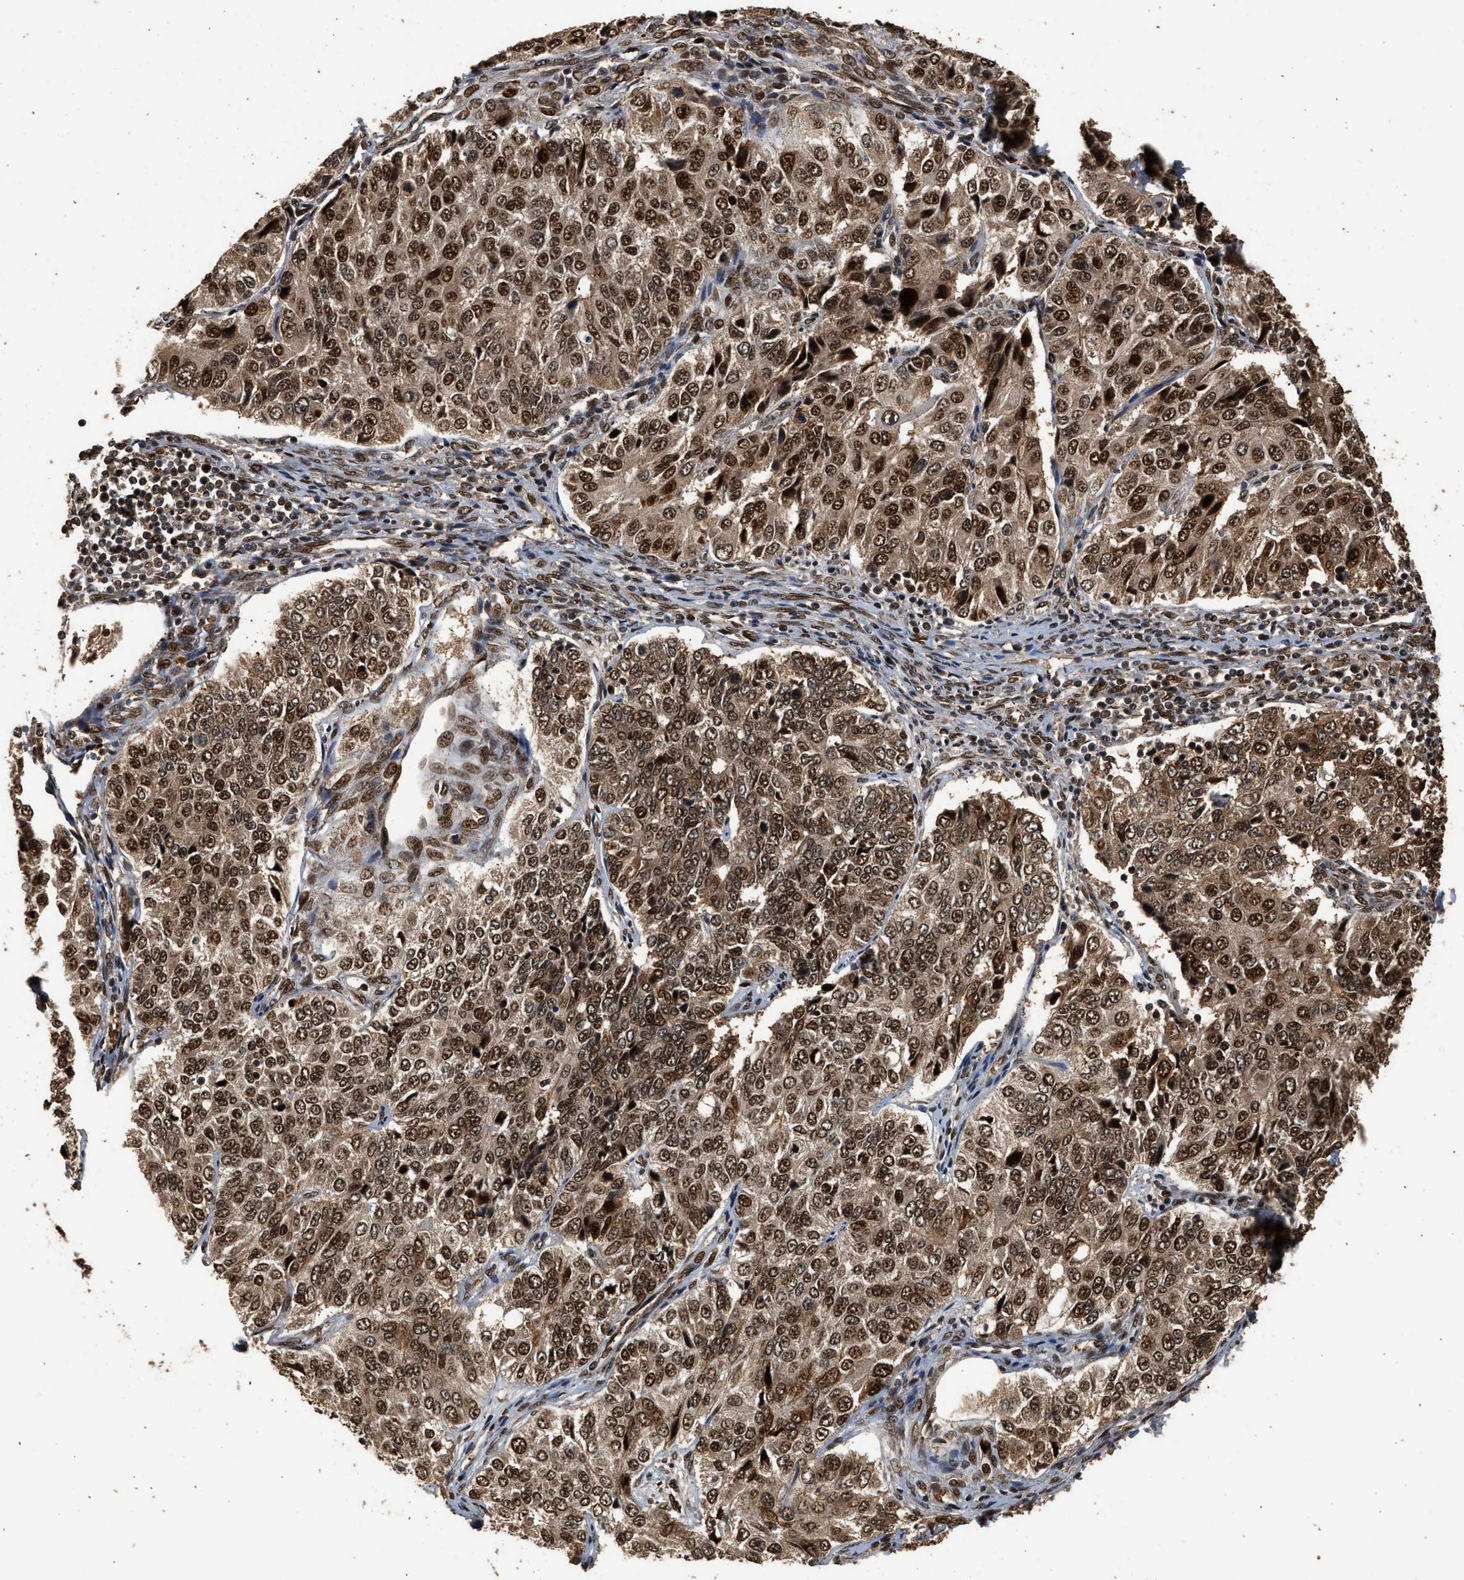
{"staining": {"intensity": "strong", "quantity": ">75%", "location": "cytoplasmic/membranous,nuclear"}, "tissue": "ovarian cancer", "cell_type": "Tumor cells", "image_type": "cancer", "snomed": [{"axis": "morphology", "description": "Carcinoma, endometroid"}, {"axis": "topography", "description": "Ovary"}], "caption": "Human ovarian endometroid carcinoma stained for a protein (brown) demonstrates strong cytoplasmic/membranous and nuclear positive positivity in approximately >75% of tumor cells.", "gene": "PPP4R3B", "patient": {"sex": "female", "age": 51}}